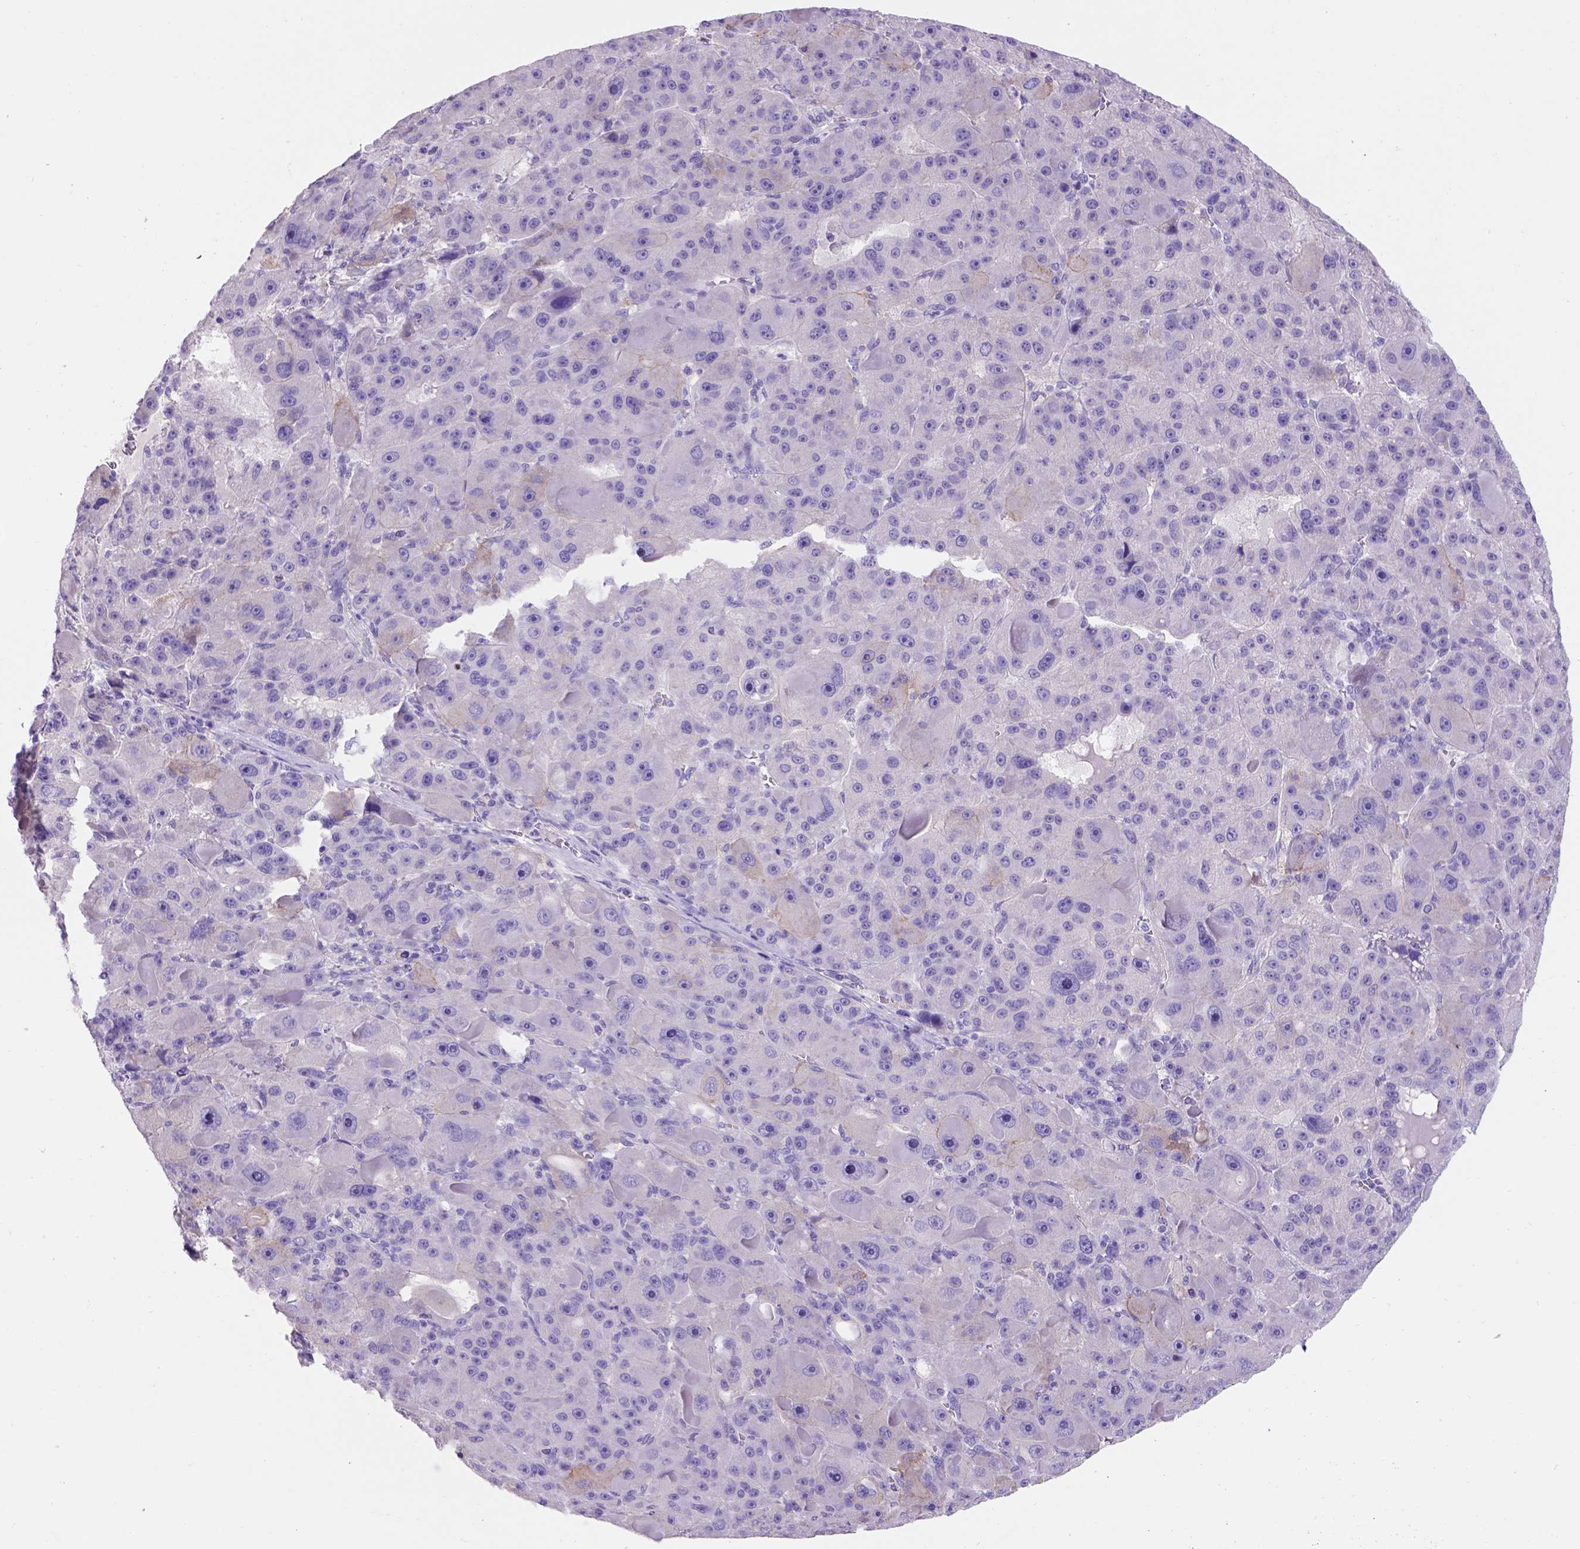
{"staining": {"intensity": "negative", "quantity": "none", "location": "none"}, "tissue": "liver cancer", "cell_type": "Tumor cells", "image_type": "cancer", "snomed": [{"axis": "morphology", "description": "Carcinoma, Hepatocellular, NOS"}, {"axis": "topography", "description": "Liver"}], "caption": "Protein analysis of liver cancer (hepatocellular carcinoma) exhibits no significant positivity in tumor cells.", "gene": "EGFR", "patient": {"sex": "male", "age": 76}}